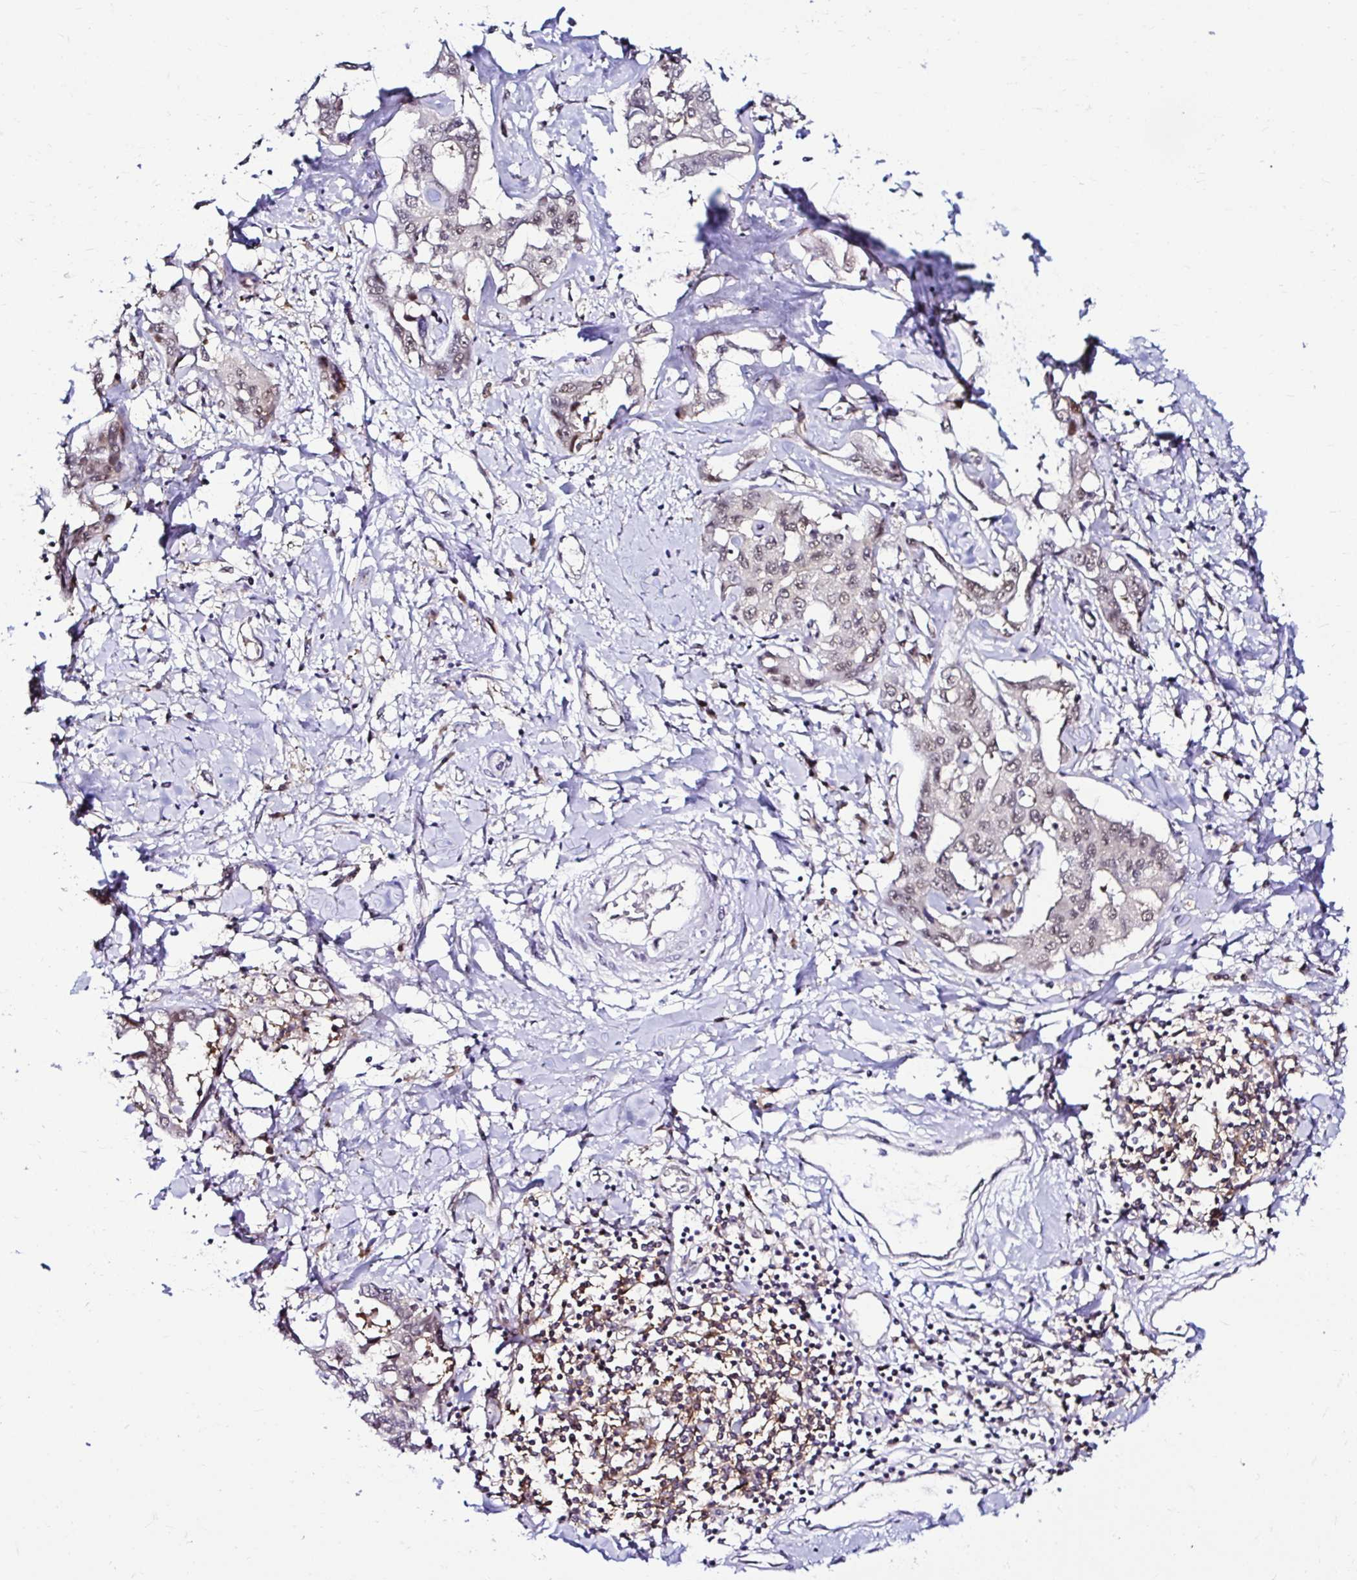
{"staining": {"intensity": "weak", "quantity": "25%-75%", "location": "nuclear"}, "tissue": "liver cancer", "cell_type": "Tumor cells", "image_type": "cancer", "snomed": [{"axis": "morphology", "description": "Cholangiocarcinoma"}, {"axis": "topography", "description": "Liver"}], "caption": "Immunohistochemical staining of liver cholangiocarcinoma exhibits low levels of weak nuclear protein positivity in approximately 25%-75% of tumor cells.", "gene": "PSMD3", "patient": {"sex": "male", "age": 59}}